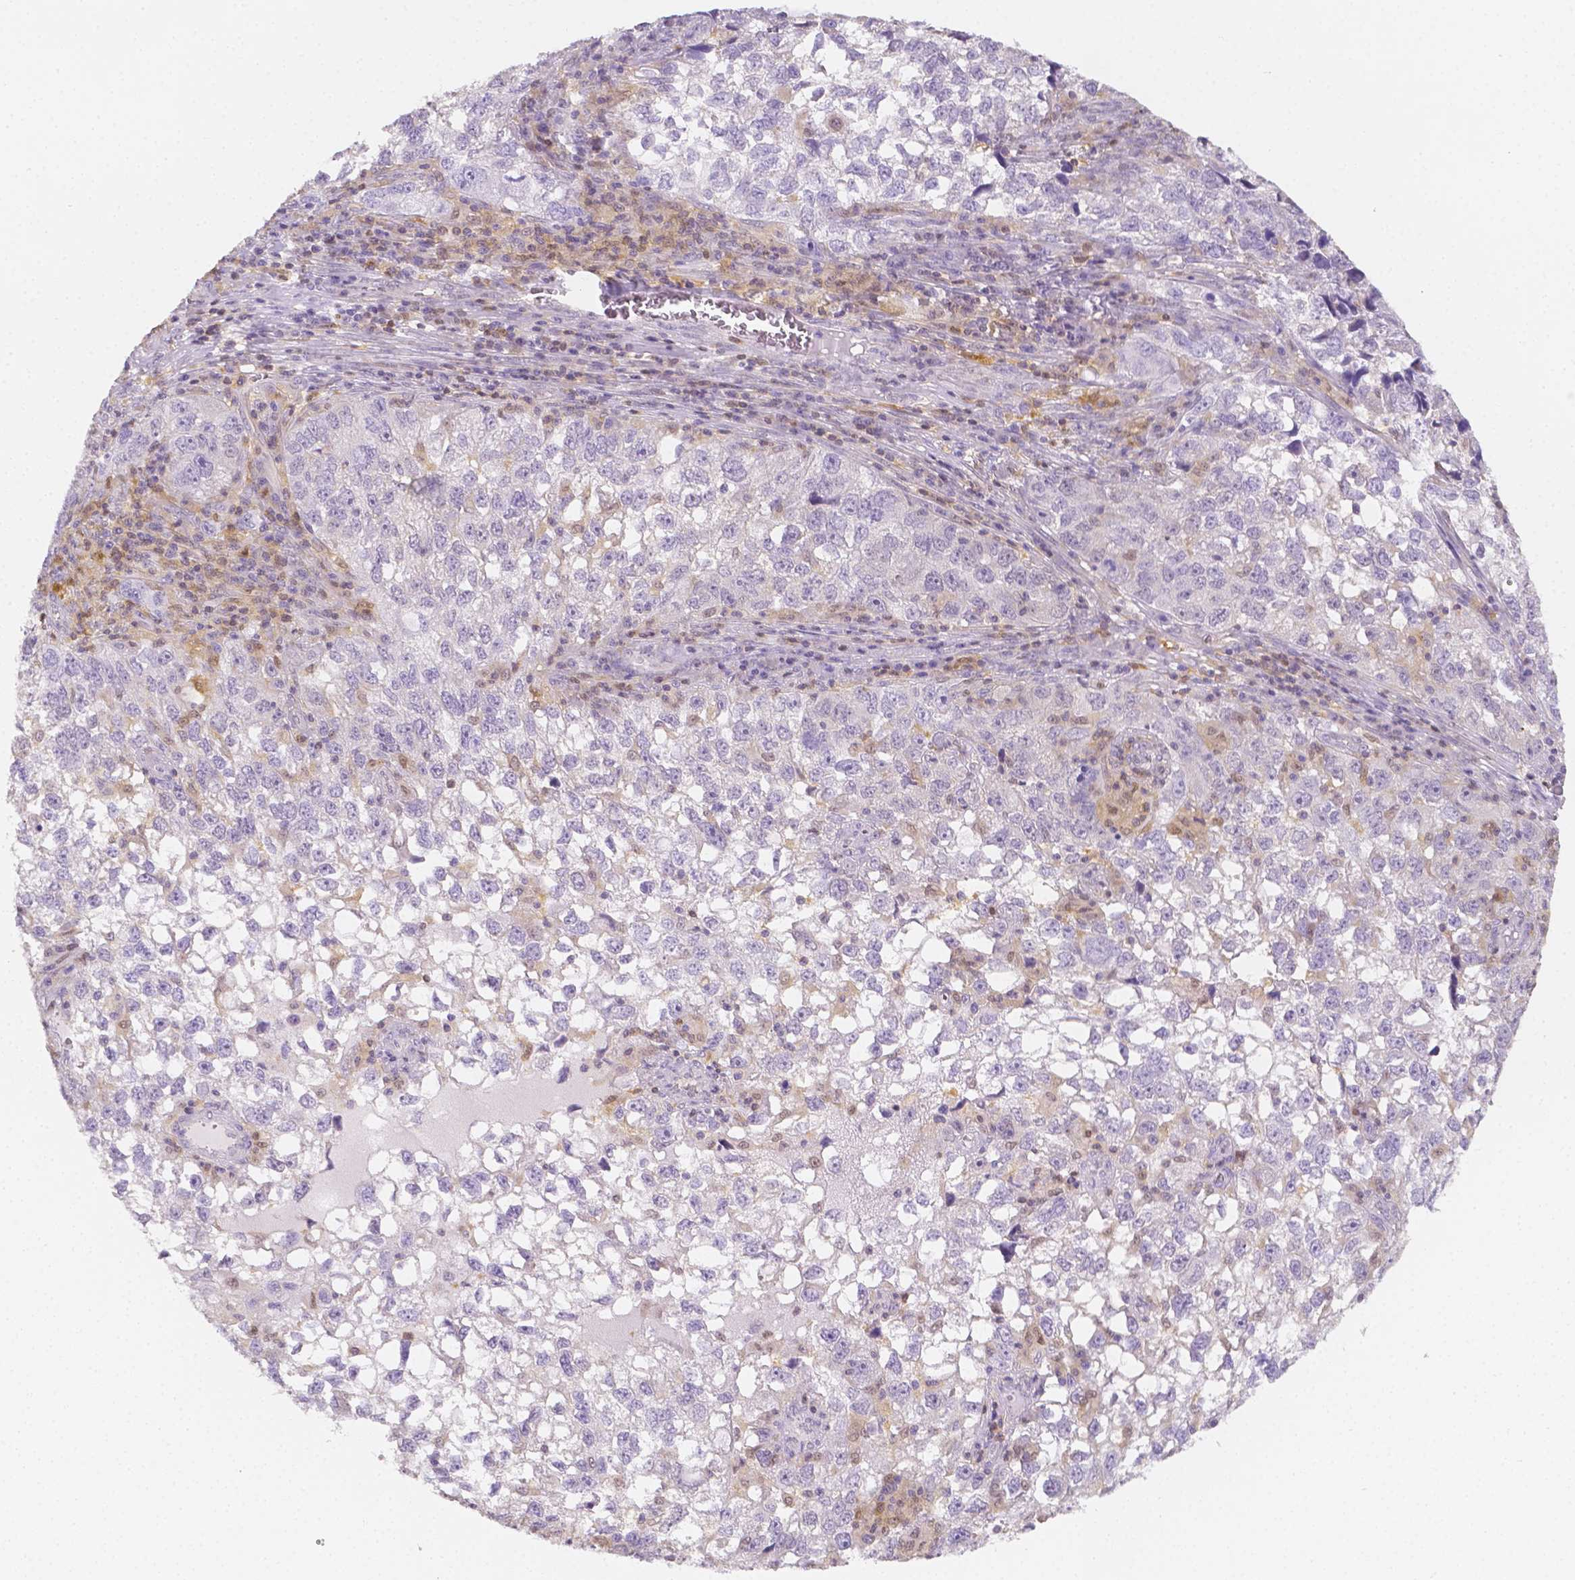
{"staining": {"intensity": "negative", "quantity": "none", "location": "none"}, "tissue": "cervical cancer", "cell_type": "Tumor cells", "image_type": "cancer", "snomed": [{"axis": "morphology", "description": "Squamous cell carcinoma, NOS"}, {"axis": "topography", "description": "Cervix"}], "caption": "The micrograph shows no staining of tumor cells in cervical squamous cell carcinoma.", "gene": "SGTB", "patient": {"sex": "female", "age": 55}}